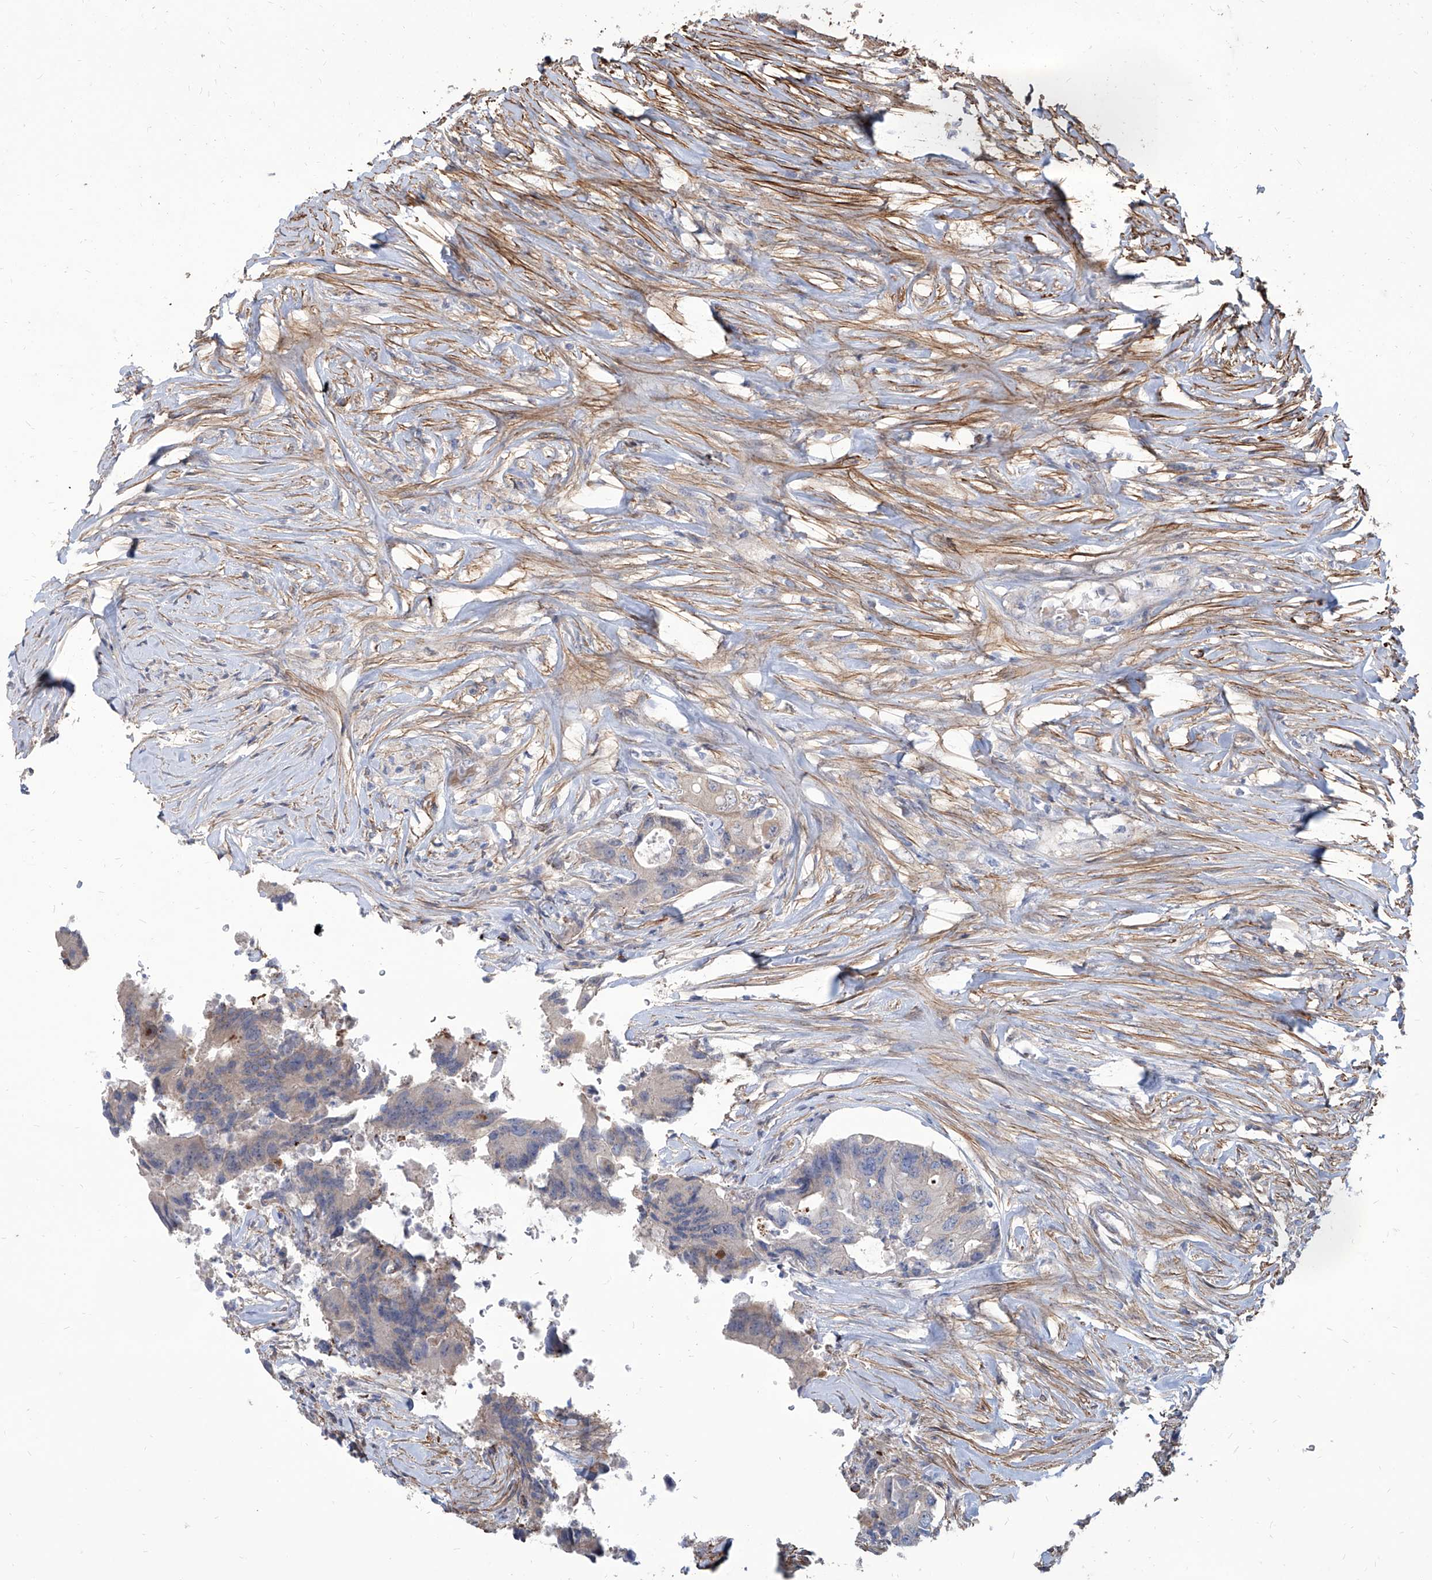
{"staining": {"intensity": "negative", "quantity": "none", "location": "none"}, "tissue": "colorectal cancer", "cell_type": "Tumor cells", "image_type": "cancer", "snomed": [{"axis": "morphology", "description": "Adenocarcinoma, NOS"}, {"axis": "topography", "description": "Colon"}], "caption": "This is a histopathology image of IHC staining of adenocarcinoma (colorectal), which shows no staining in tumor cells. (DAB immunohistochemistry (IHC) with hematoxylin counter stain).", "gene": "FAM83B", "patient": {"sex": "male", "age": 71}}